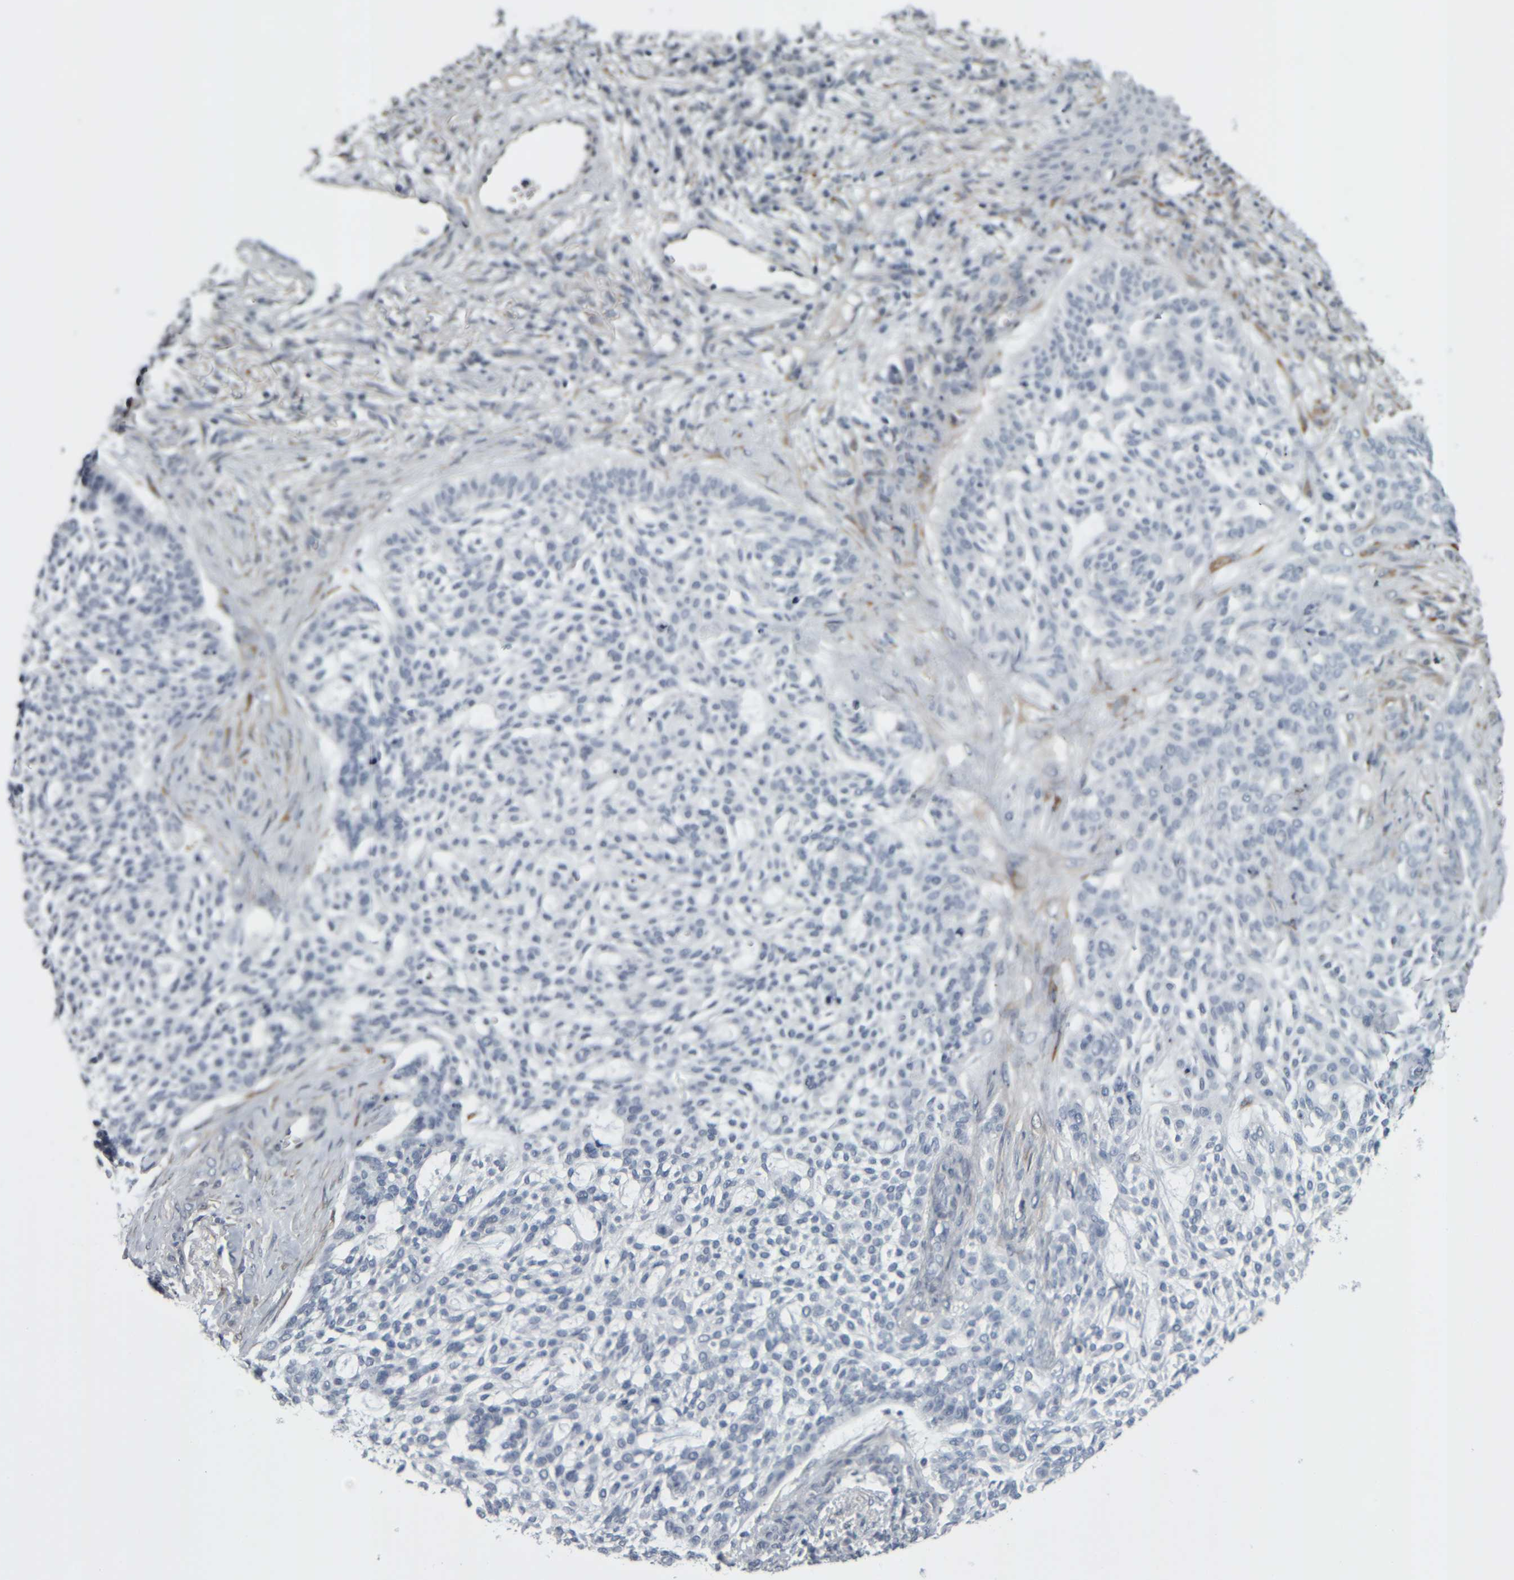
{"staining": {"intensity": "negative", "quantity": "none", "location": "none"}, "tissue": "skin cancer", "cell_type": "Tumor cells", "image_type": "cancer", "snomed": [{"axis": "morphology", "description": "Basal cell carcinoma"}, {"axis": "topography", "description": "Skin"}], "caption": "Immunohistochemistry micrograph of neoplastic tissue: human skin cancer (basal cell carcinoma) stained with DAB (3,3'-diaminobenzidine) shows no significant protein positivity in tumor cells. (DAB IHC, high magnification).", "gene": "COL14A1", "patient": {"sex": "female", "age": 64}}